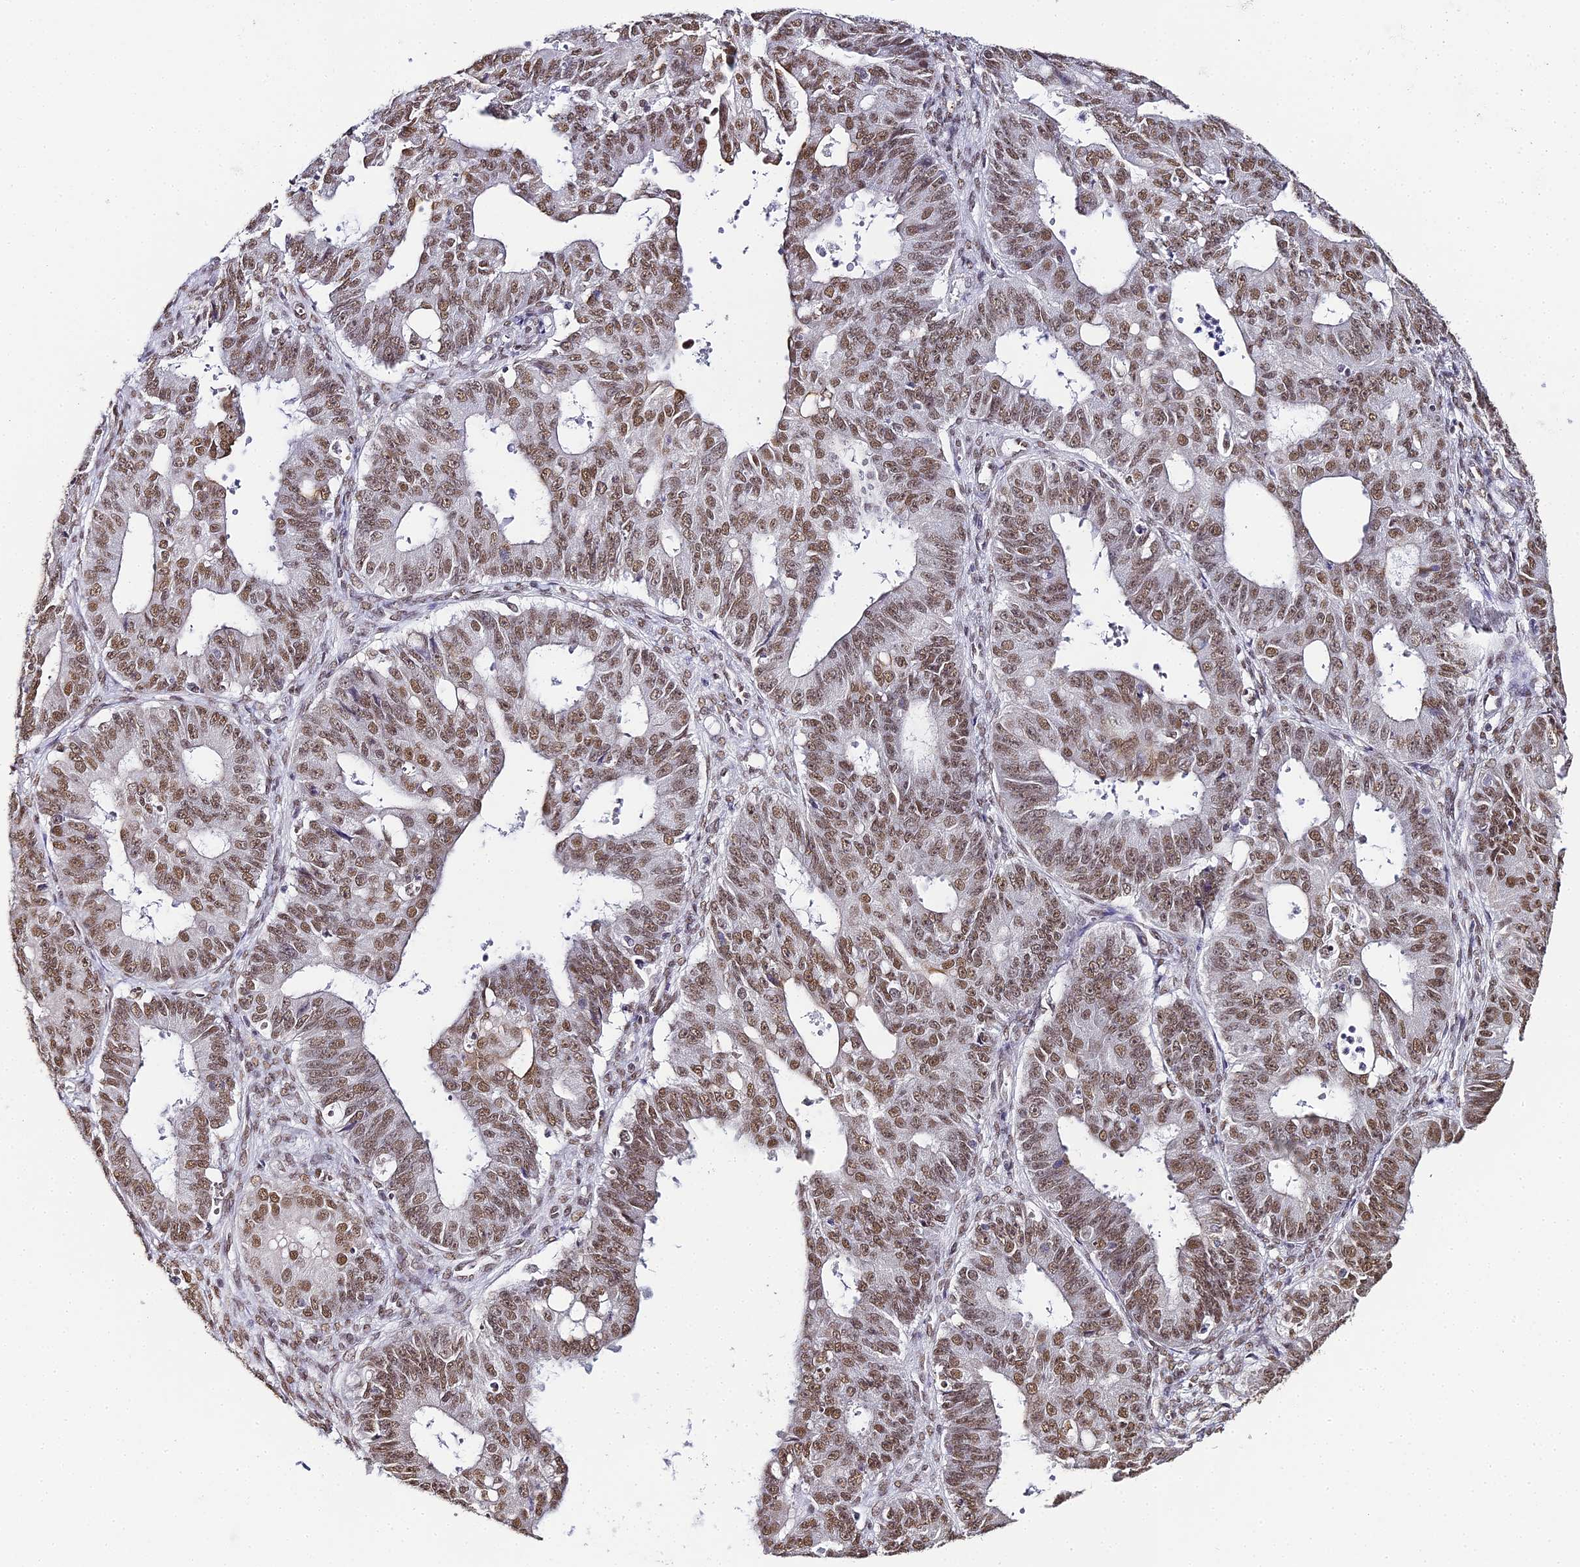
{"staining": {"intensity": "moderate", "quantity": ">75%", "location": "nuclear"}, "tissue": "ovarian cancer", "cell_type": "Tumor cells", "image_type": "cancer", "snomed": [{"axis": "morphology", "description": "Carcinoma, endometroid"}, {"axis": "topography", "description": "Appendix"}, {"axis": "topography", "description": "Ovary"}], "caption": "A photomicrograph showing moderate nuclear positivity in approximately >75% of tumor cells in ovarian cancer (endometroid carcinoma), as visualized by brown immunohistochemical staining.", "gene": "HNRNPA1", "patient": {"sex": "female", "age": 42}}